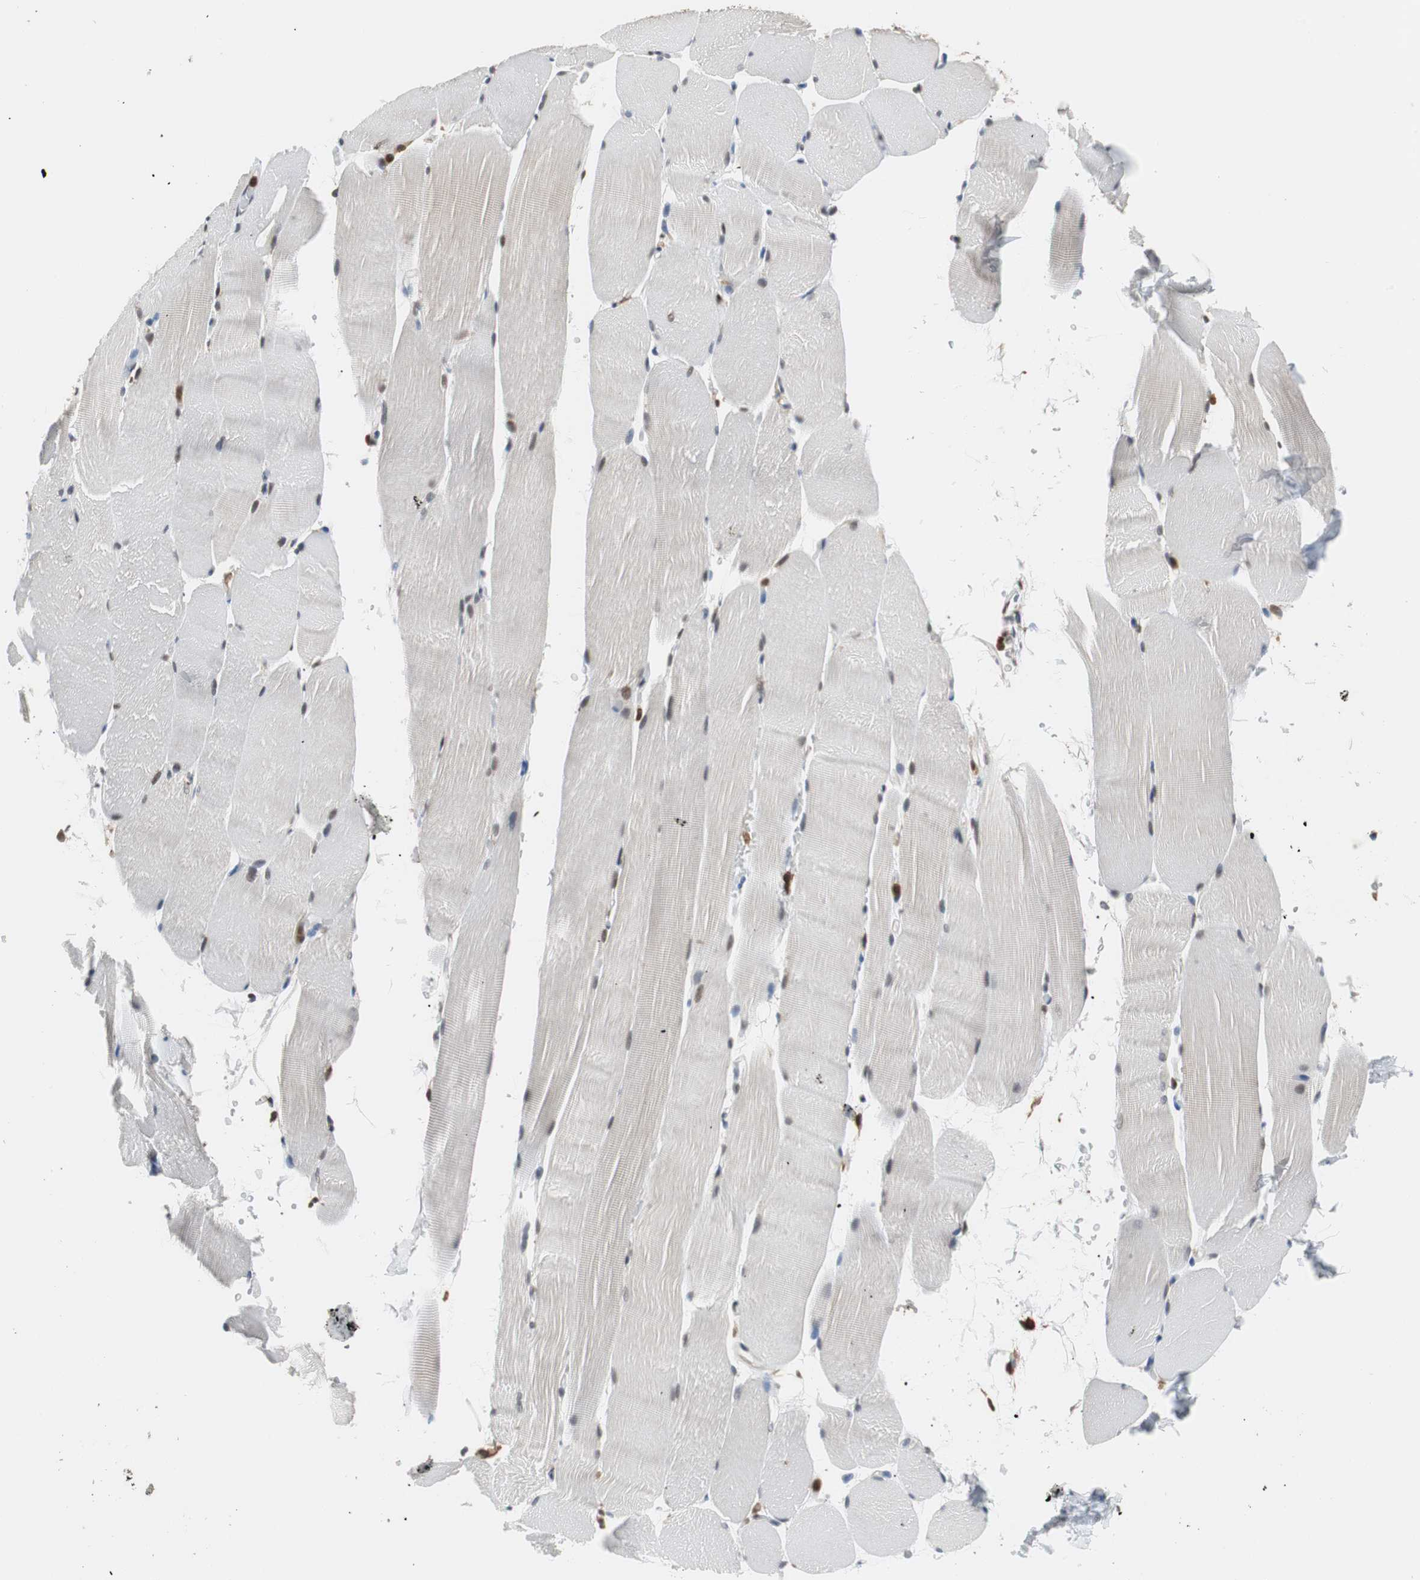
{"staining": {"intensity": "moderate", "quantity": "<25%", "location": "cytoplasmic/membranous,nuclear"}, "tissue": "skeletal muscle", "cell_type": "Myocytes", "image_type": "normal", "snomed": [{"axis": "morphology", "description": "Normal tissue, NOS"}, {"axis": "topography", "description": "Skeletal muscle"}, {"axis": "topography", "description": "Parathyroid gland"}], "caption": "Skeletal muscle stained with a brown dye displays moderate cytoplasmic/membranous,nuclear positive expression in about <25% of myocytes.", "gene": "SIRT1", "patient": {"sex": "female", "age": 37}}